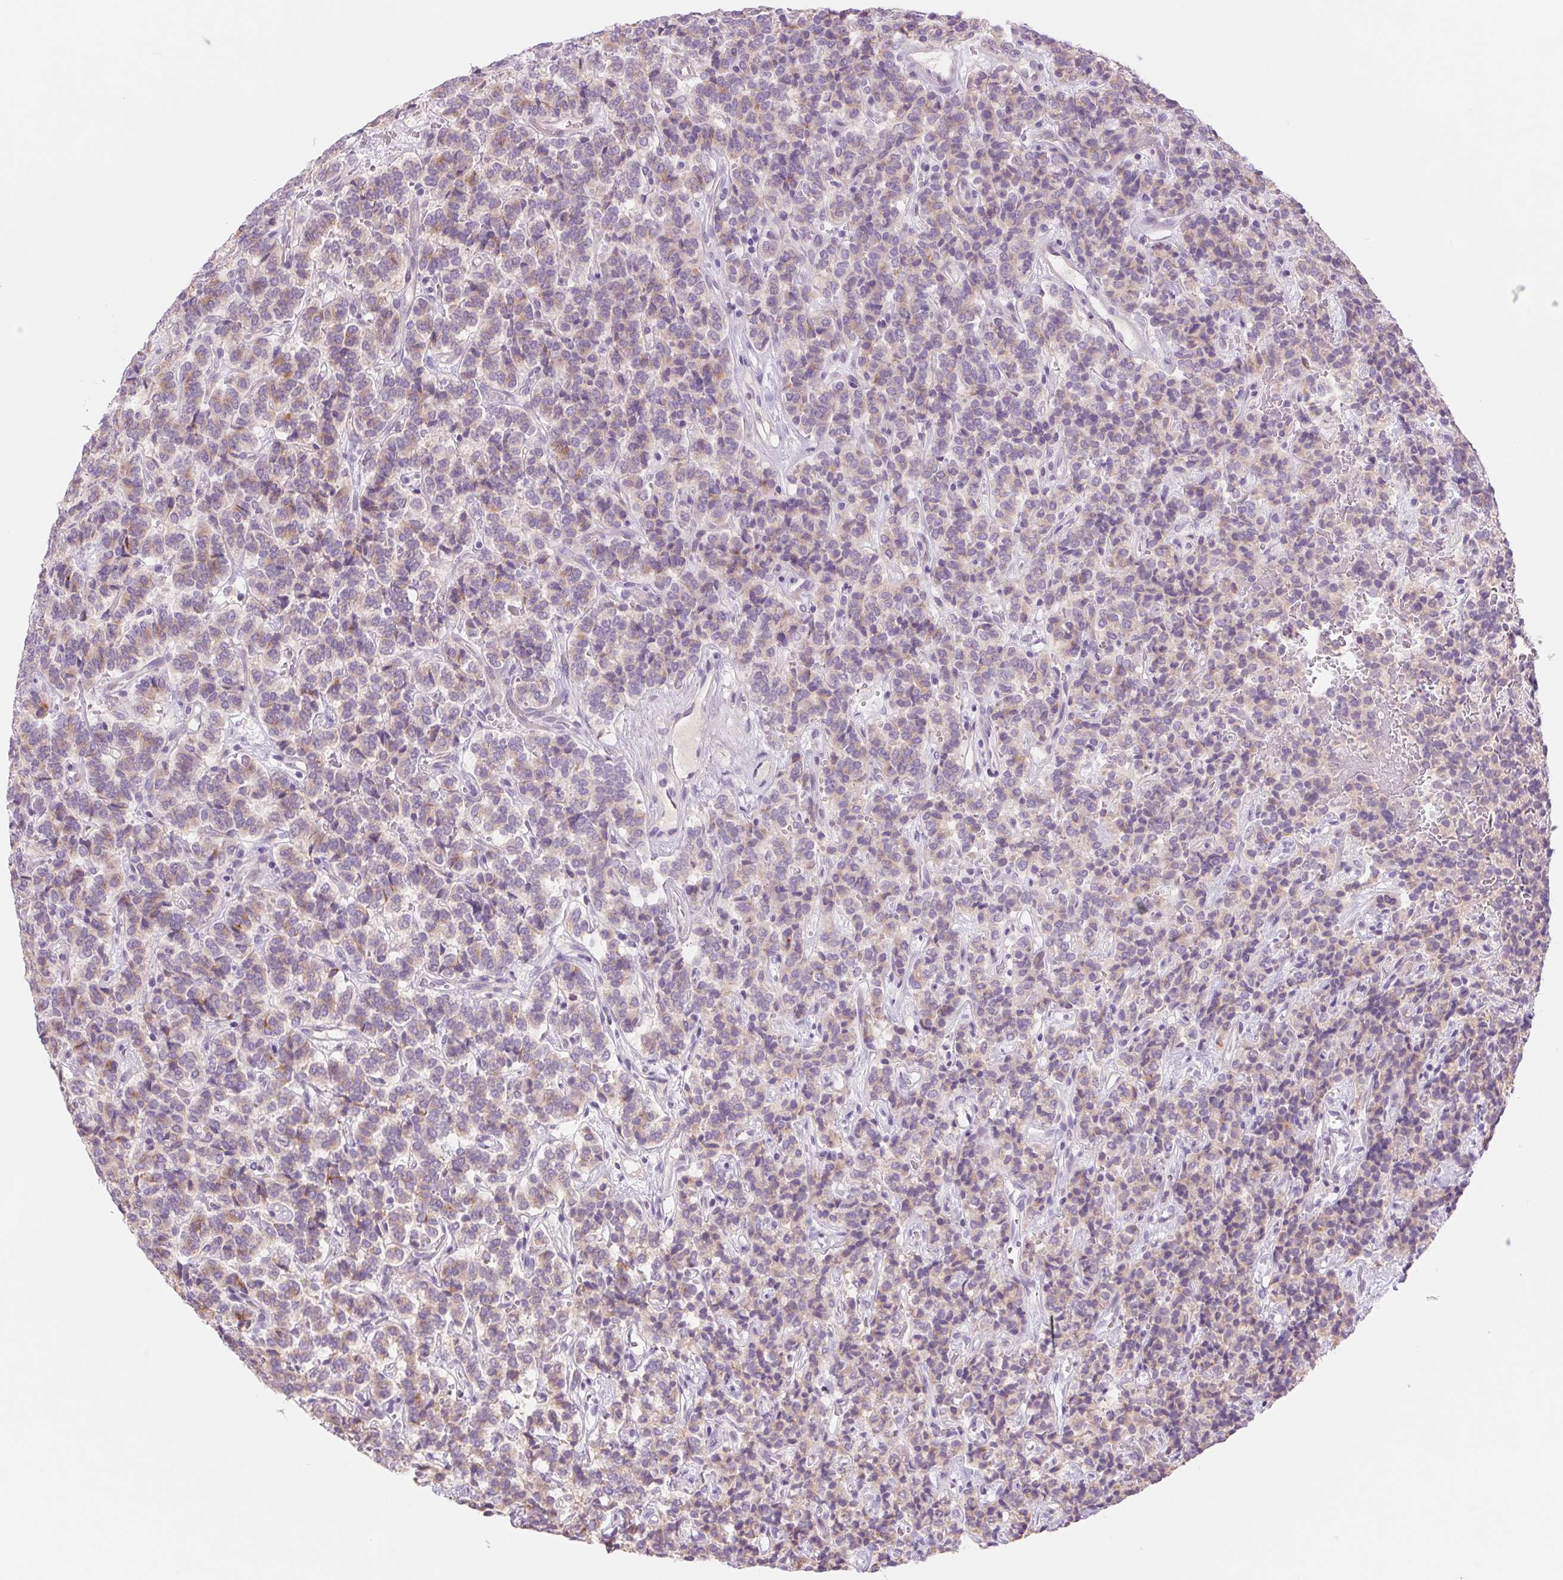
{"staining": {"intensity": "weak", "quantity": "25%-75%", "location": "cytoplasmic/membranous"}, "tissue": "carcinoid", "cell_type": "Tumor cells", "image_type": "cancer", "snomed": [{"axis": "morphology", "description": "Carcinoid, malignant, NOS"}, {"axis": "topography", "description": "Pancreas"}], "caption": "Malignant carcinoid stained with immunohistochemistry displays weak cytoplasmic/membranous staining in approximately 25%-75% of tumor cells.", "gene": "KRT1", "patient": {"sex": "male", "age": 36}}